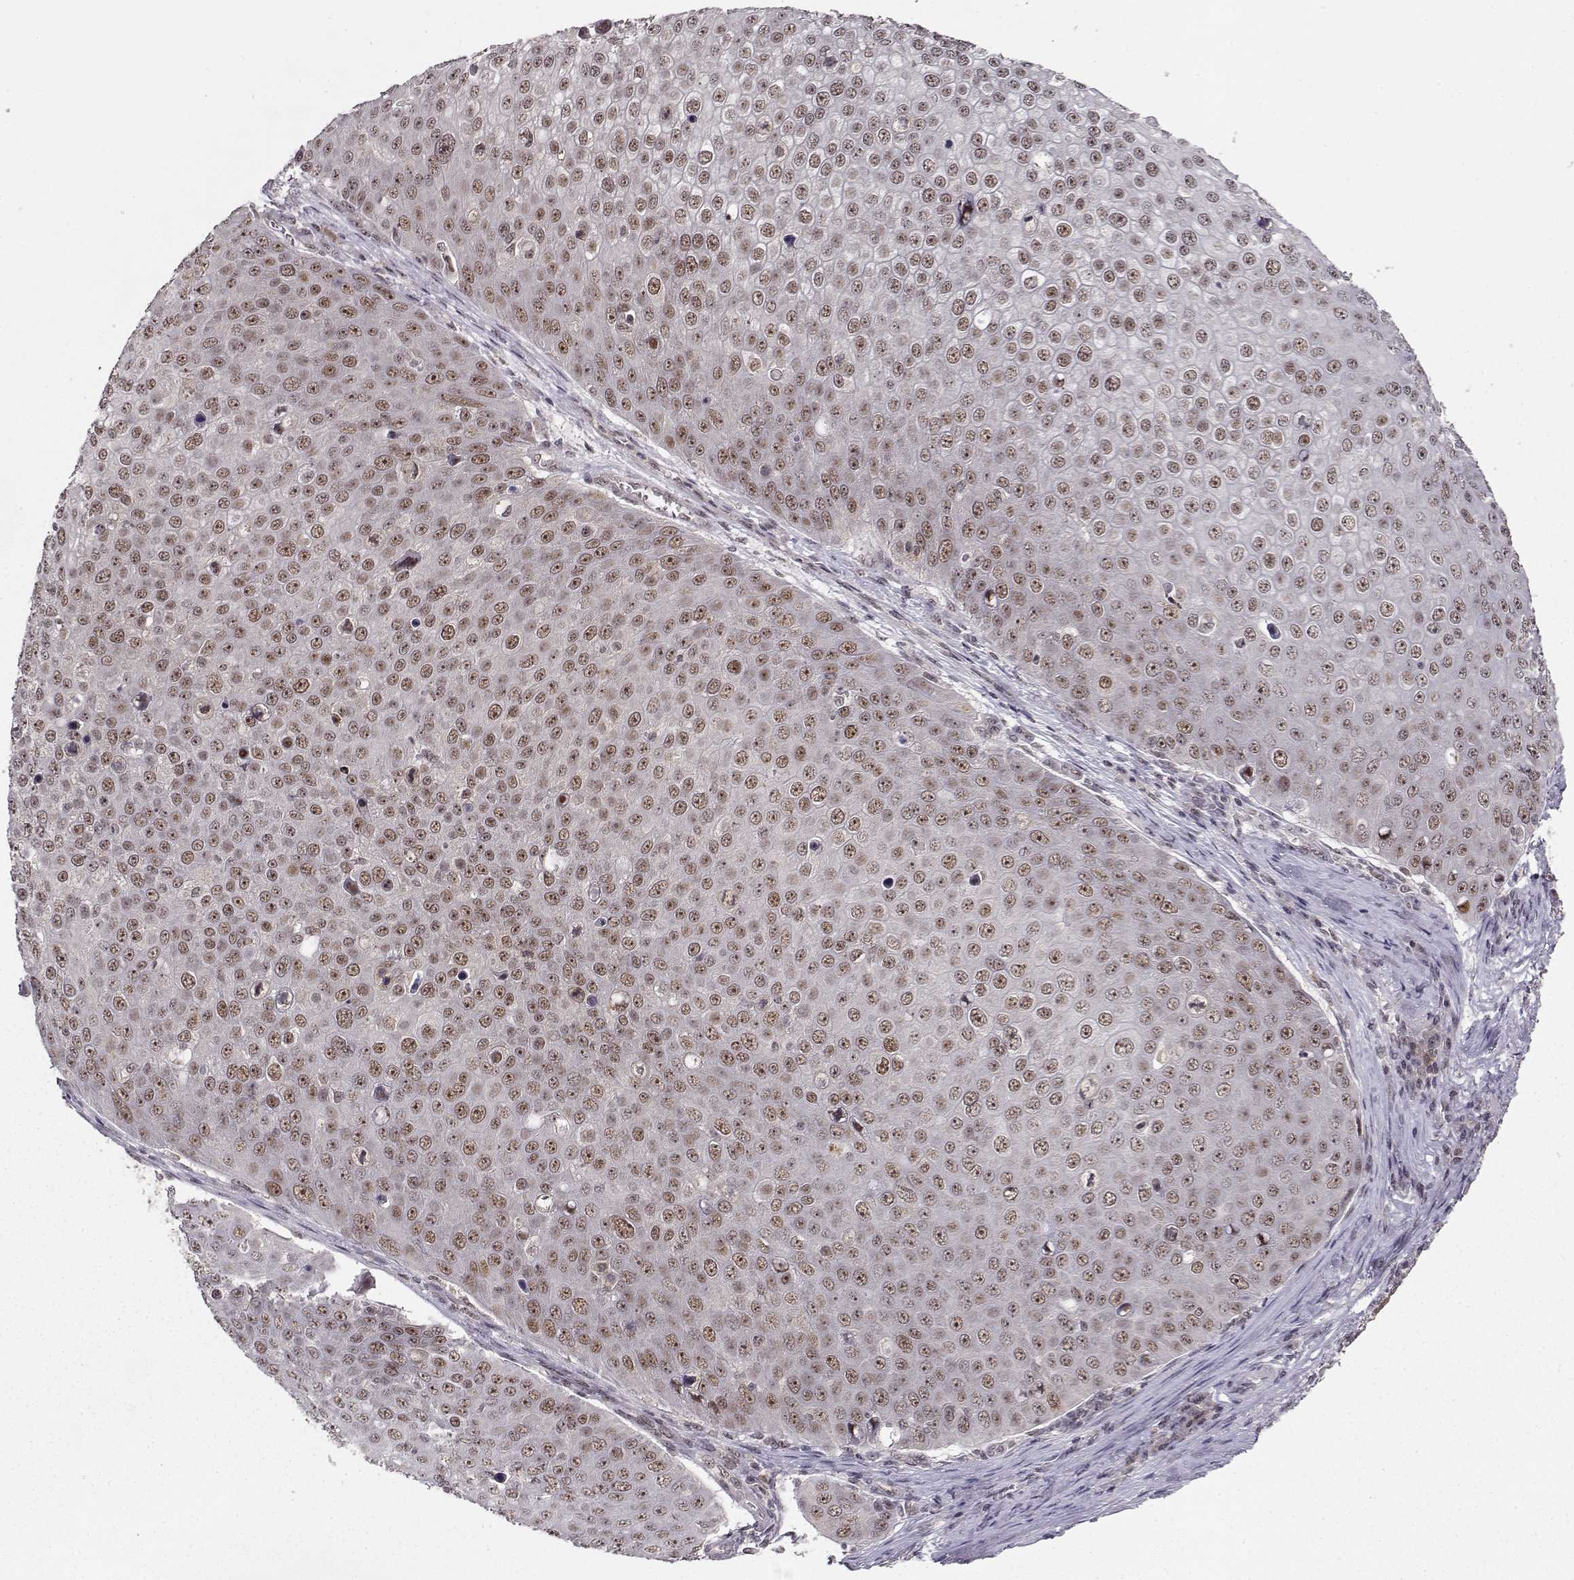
{"staining": {"intensity": "moderate", "quantity": "25%-75%", "location": "nuclear"}, "tissue": "skin cancer", "cell_type": "Tumor cells", "image_type": "cancer", "snomed": [{"axis": "morphology", "description": "Squamous cell carcinoma, NOS"}, {"axis": "topography", "description": "Skin"}], "caption": "Protein expression analysis of human skin cancer (squamous cell carcinoma) reveals moderate nuclear positivity in approximately 25%-75% of tumor cells. (DAB (3,3'-diaminobenzidine) = brown stain, brightfield microscopy at high magnification).", "gene": "CSNK2A1", "patient": {"sex": "male", "age": 71}}